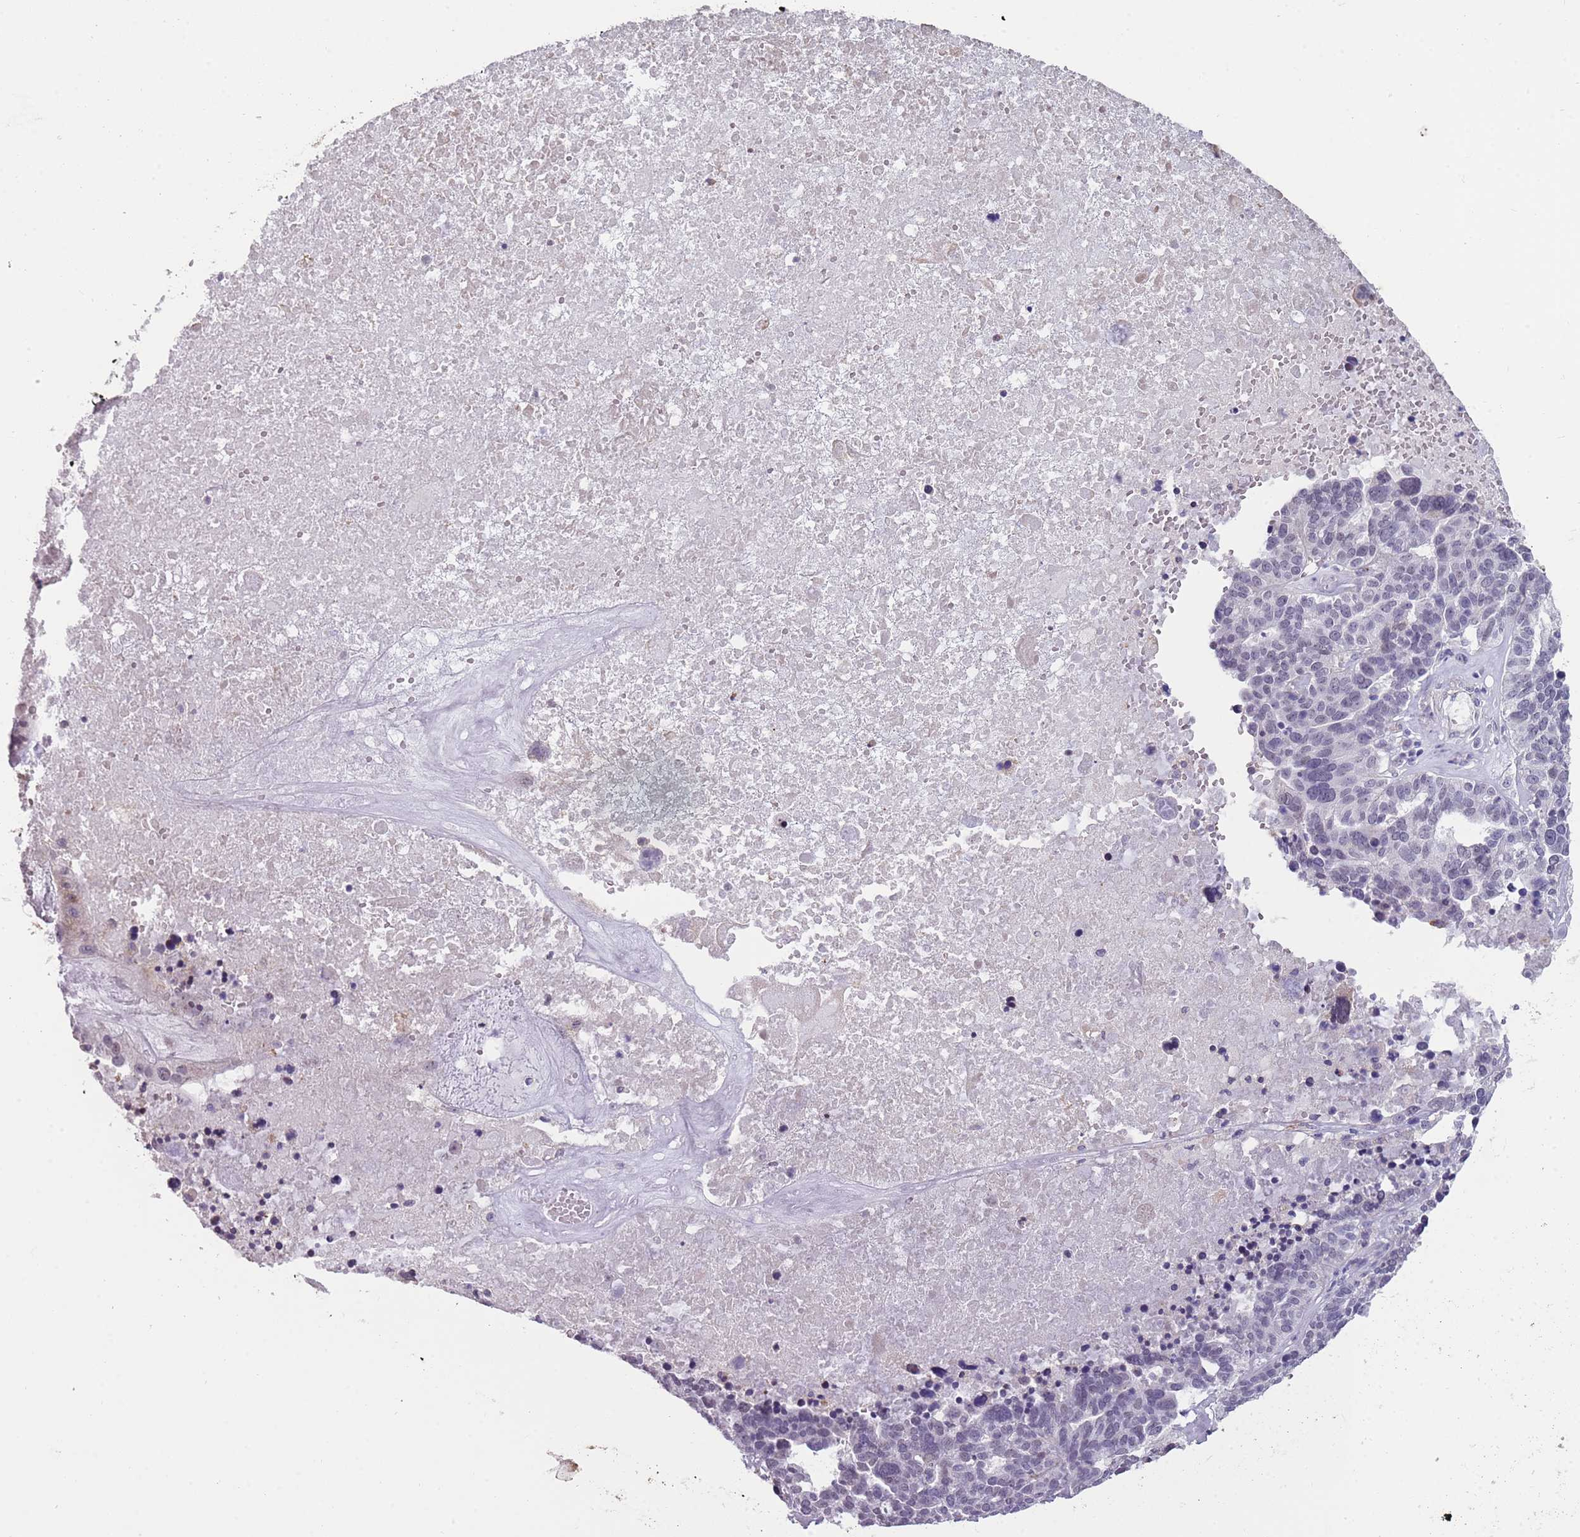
{"staining": {"intensity": "negative", "quantity": "none", "location": "none"}, "tissue": "ovarian cancer", "cell_type": "Tumor cells", "image_type": "cancer", "snomed": [{"axis": "morphology", "description": "Cystadenocarcinoma, serous, NOS"}, {"axis": "topography", "description": "Ovary"}], "caption": "Tumor cells show no significant protein expression in ovarian cancer.", "gene": "NBPF3", "patient": {"sex": "female", "age": 59}}